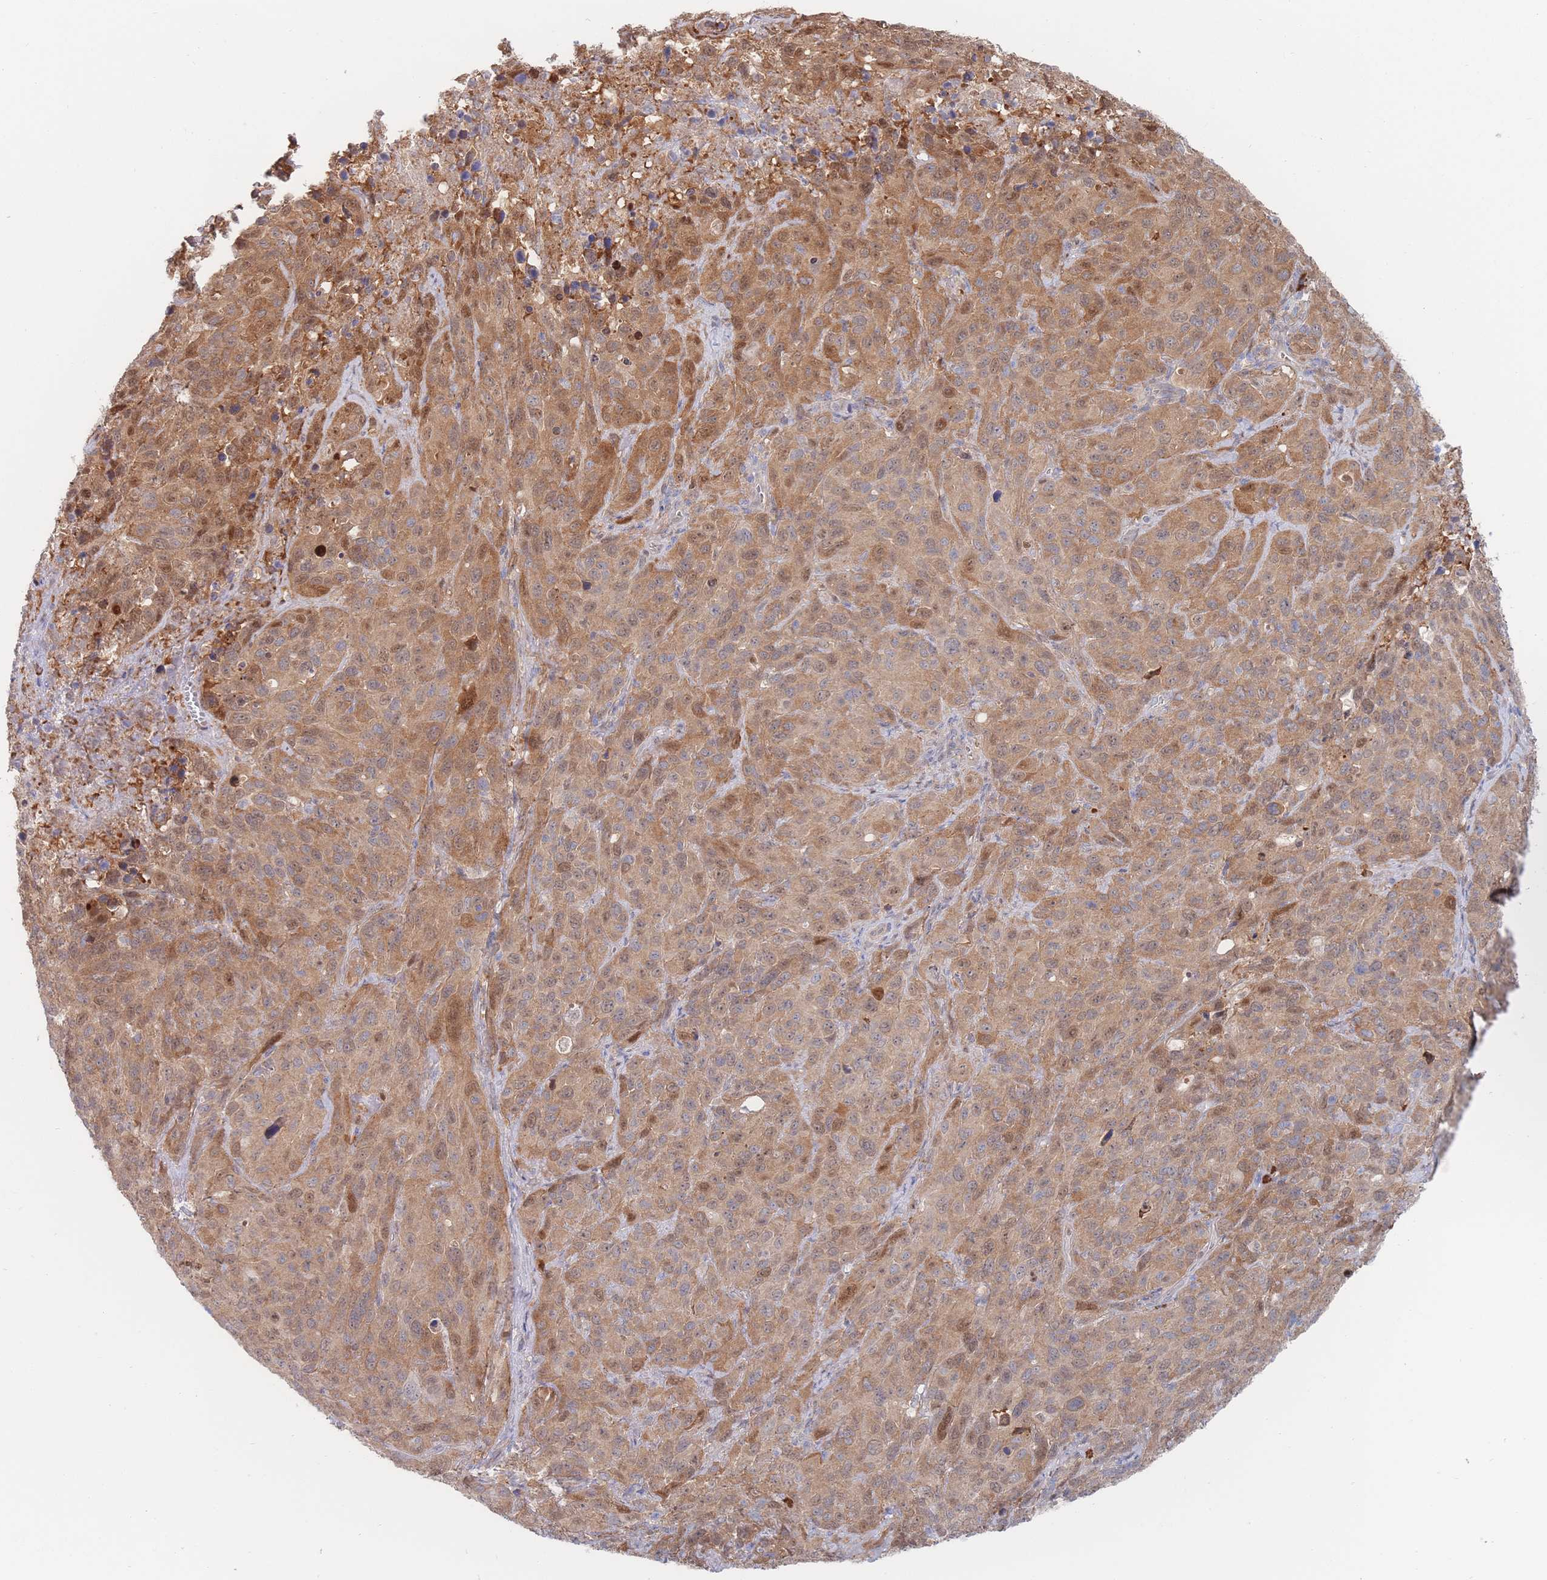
{"staining": {"intensity": "moderate", "quantity": ">75%", "location": "cytoplasmic/membranous,nuclear"}, "tissue": "cervical cancer", "cell_type": "Tumor cells", "image_type": "cancer", "snomed": [{"axis": "morphology", "description": "Squamous cell carcinoma, NOS"}, {"axis": "topography", "description": "Cervix"}], "caption": "Moderate cytoplasmic/membranous and nuclear positivity is present in approximately >75% of tumor cells in cervical cancer. The protein of interest is stained brown, and the nuclei are stained in blue (DAB IHC with brightfield microscopy, high magnification).", "gene": "G6PC1", "patient": {"sex": "female", "age": 51}}